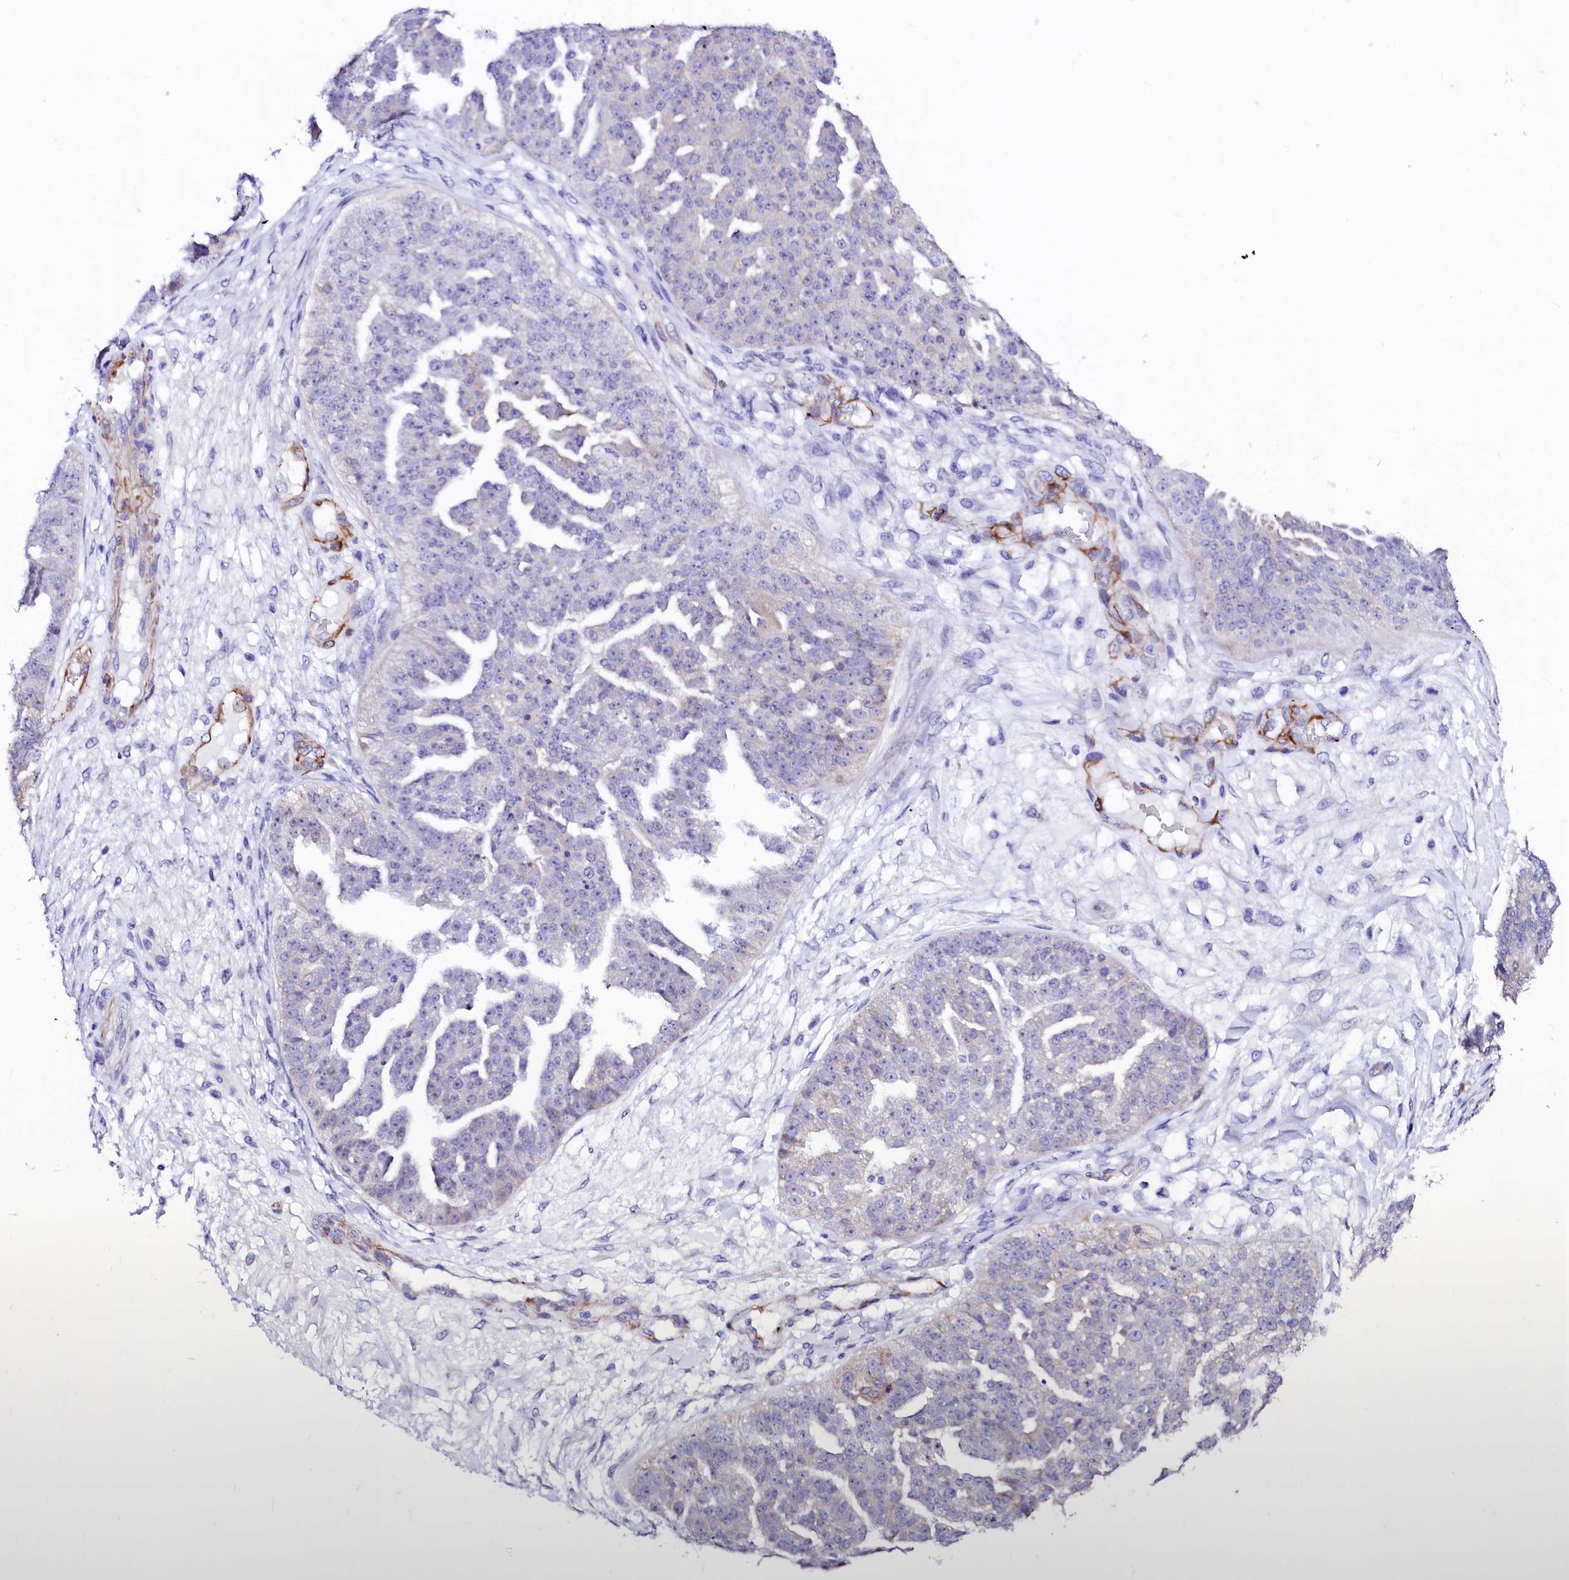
{"staining": {"intensity": "negative", "quantity": "none", "location": "none"}, "tissue": "ovarian cancer", "cell_type": "Tumor cells", "image_type": "cancer", "snomed": [{"axis": "morphology", "description": "Cystadenocarcinoma, serous, NOS"}, {"axis": "topography", "description": "Ovary"}], "caption": "Tumor cells show no significant protein staining in serous cystadenocarcinoma (ovarian).", "gene": "SFR1", "patient": {"sex": "female", "age": 58}}